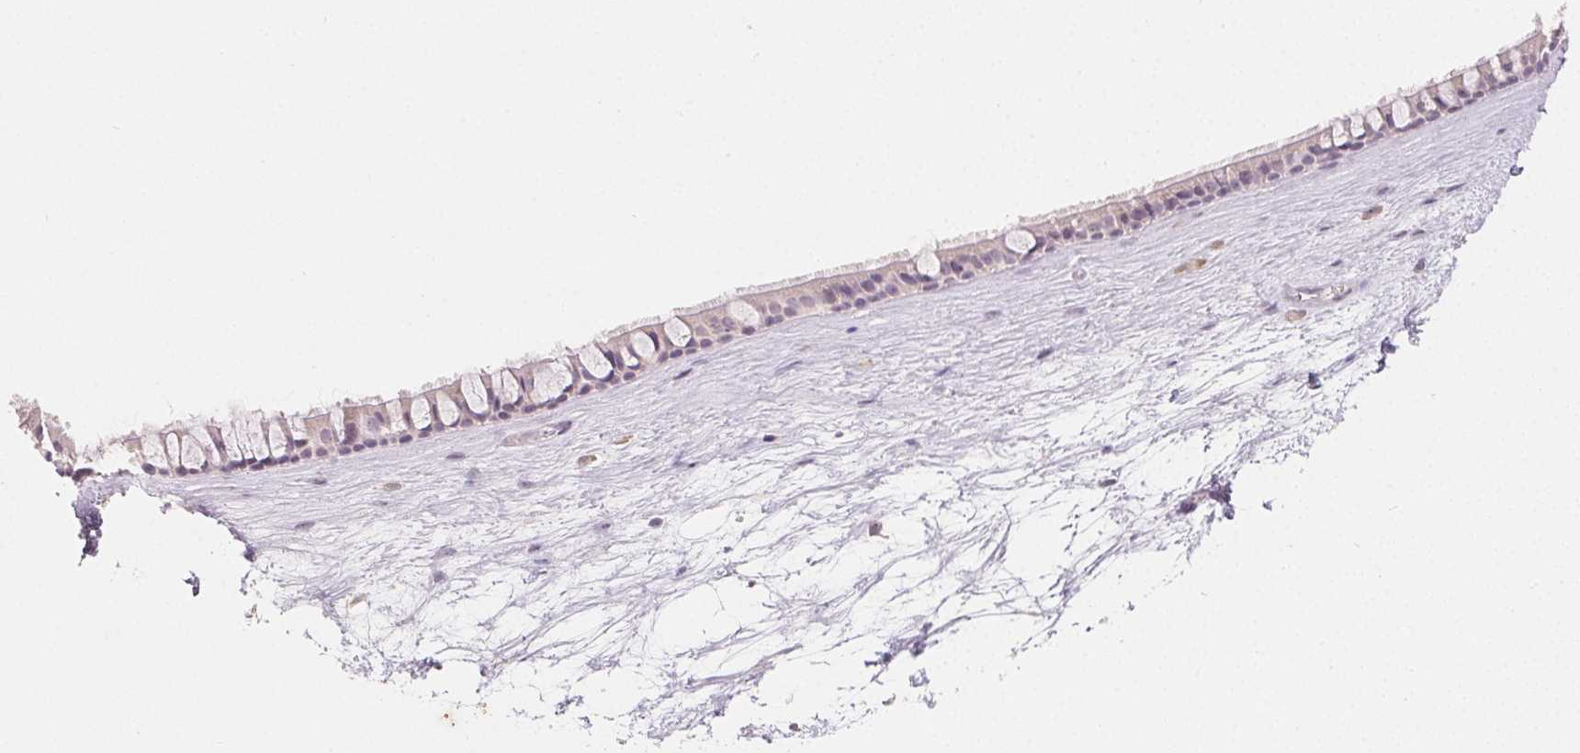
{"staining": {"intensity": "negative", "quantity": "none", "location": "none"}, "tissue": "nasopharynx", "cell_type": "Respiratory epithelial cells", "image_type": "normal", "snomed": [{"axis": "morphology", "description": "Normal tissue, NOS"}, {"axis": "topography", "description": "Nasopharynx"}], "caption": "The histopathology image exhibits no significant positivity in respiratory epithelial cells of nasopharynx. (DAB (3,3'-diaminobenzidine) immunohistochemistry (IHC), high magnification).", "gene": "MYBL1", "patient": {"sex": "male", "age": 68}}